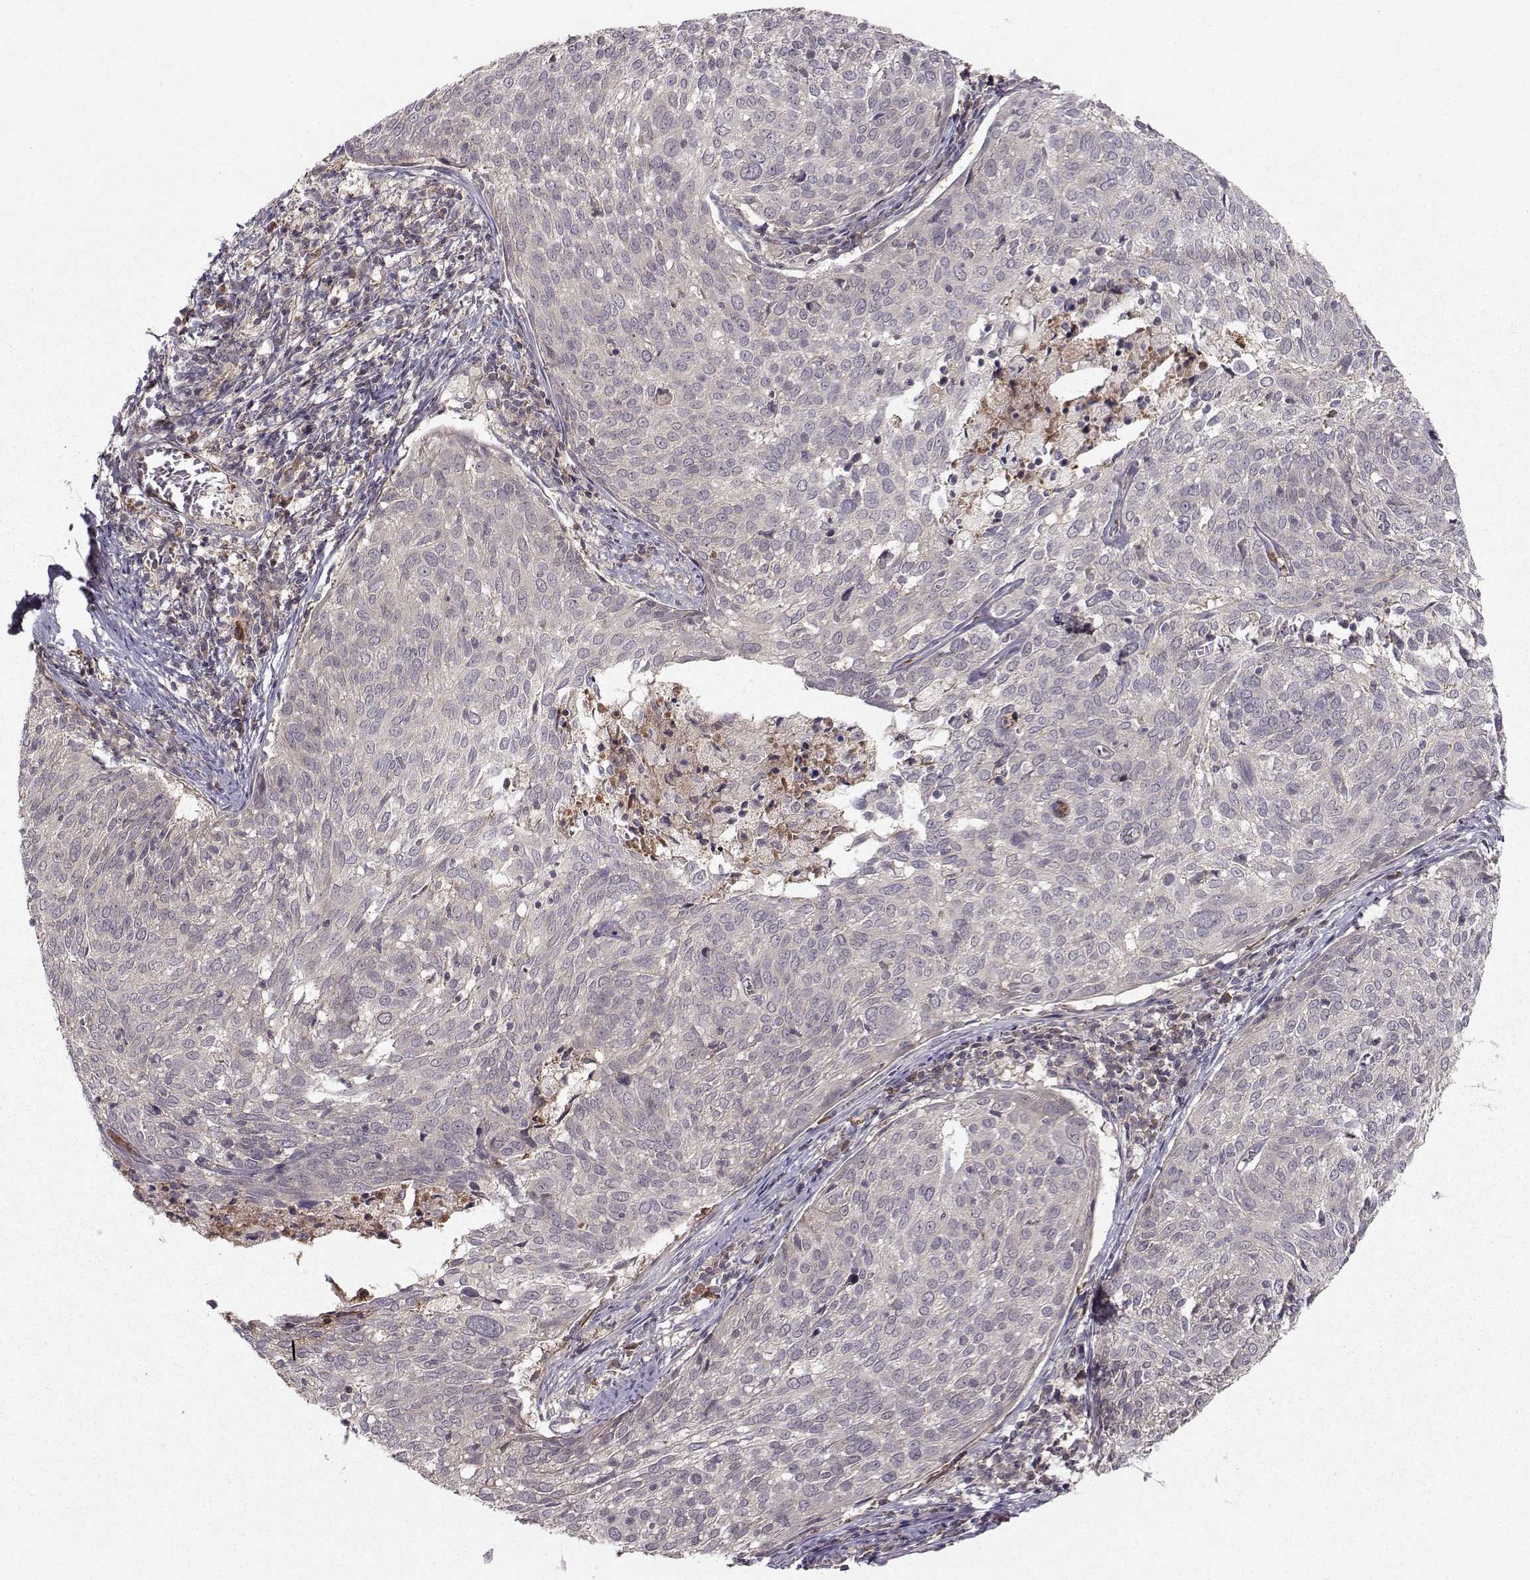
{"staining": {"intensity": "weak", "quantity": "<25%", "location": "cytoplasmic/membranous"}, "tissue": "cervical cancer", "cell_type": "Tumor cells", "image_type": "cancer", "snomed": [{"axis": "morphology", "description": "Squamous cell carcinoma, NOS"}, {"axis": "topography", "description": "Cervix"}], "caption": "Tumor cells show no significant protein positivity in cervical cancer.", "gene": "WNT6", "patient": {"sex": "female", "age": 39}}